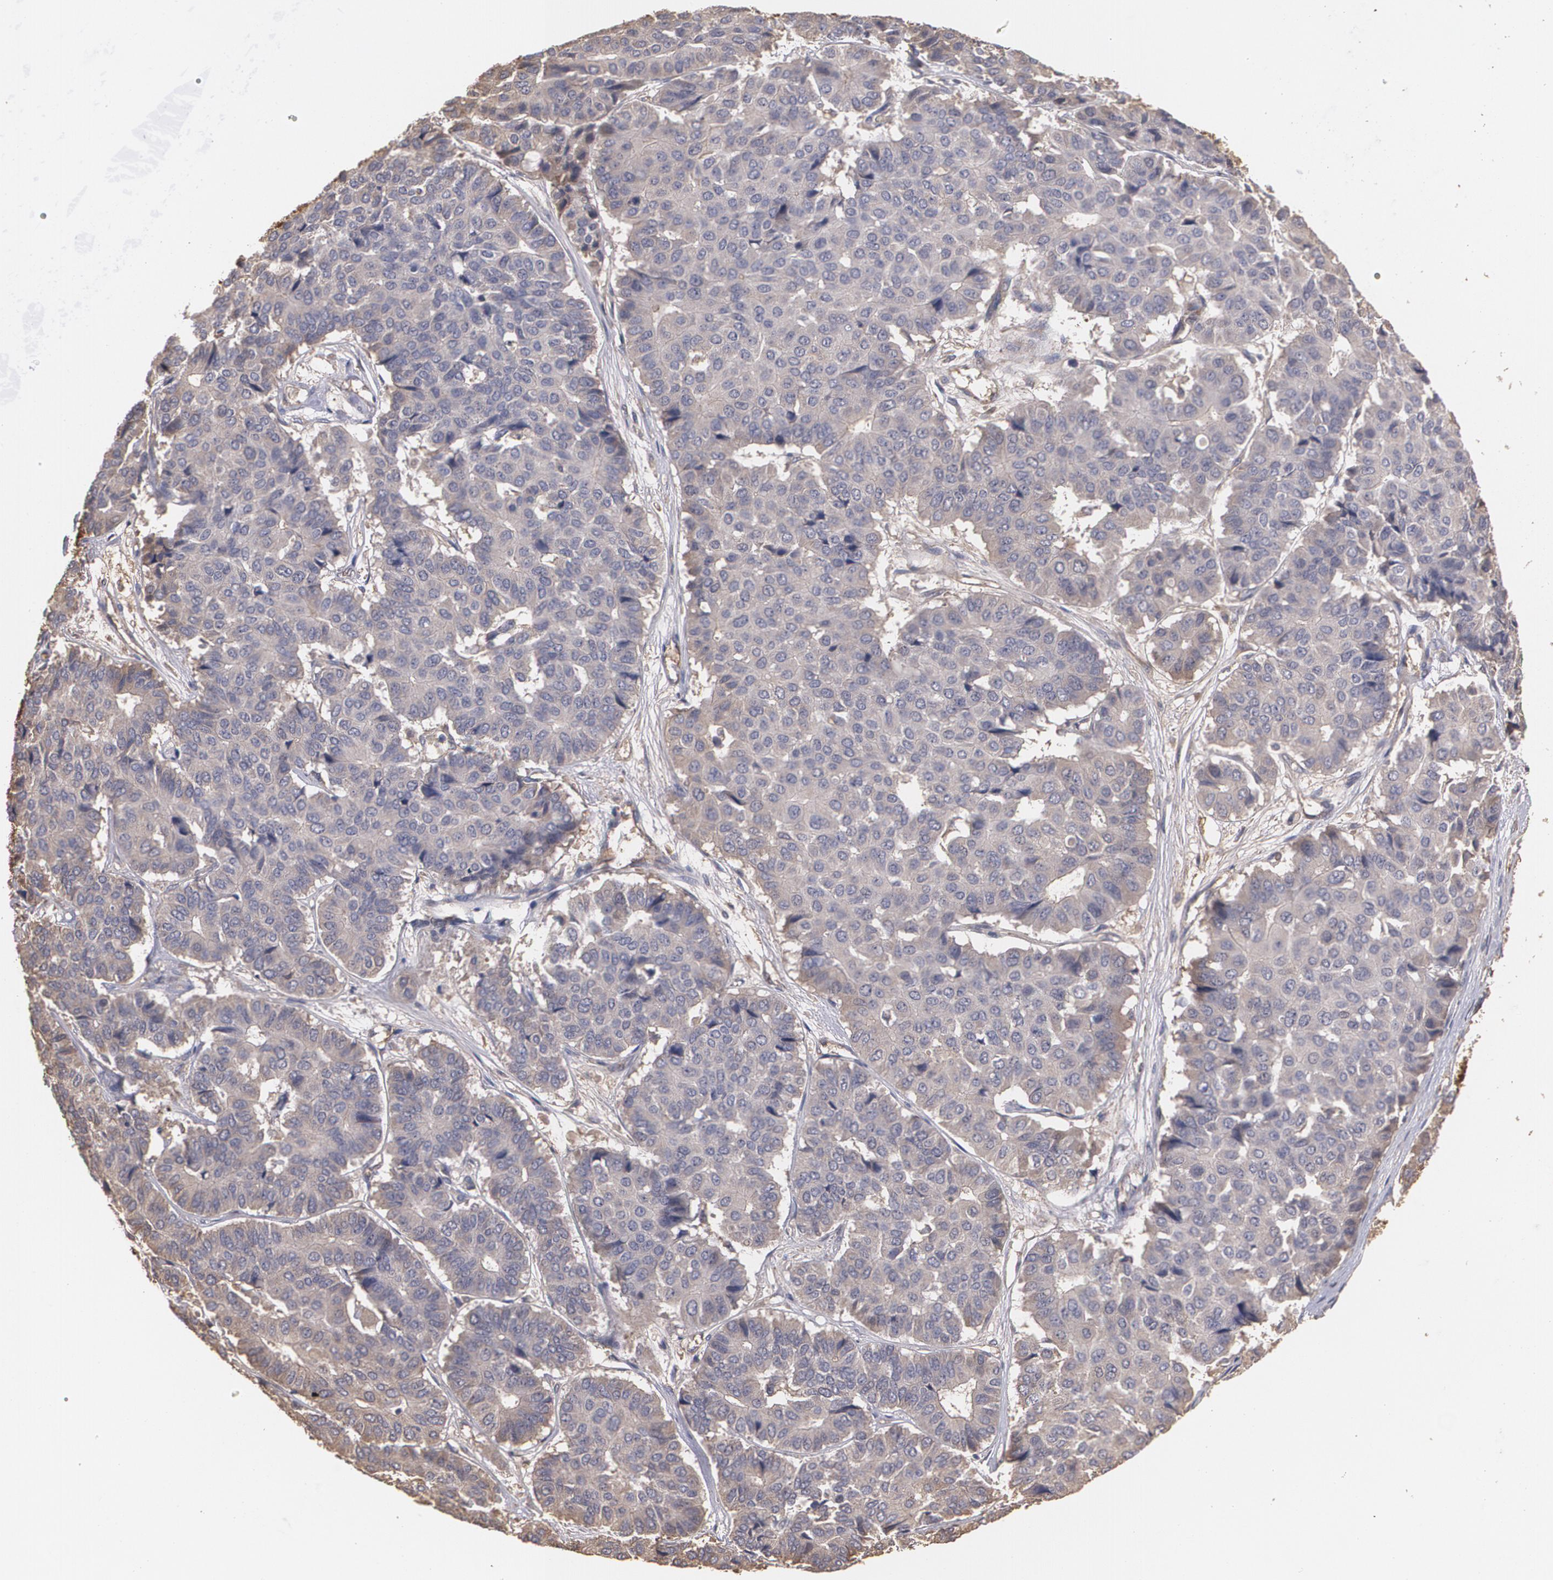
{"staining": {"intensity": "weak", "quantity": ">75%", "location": "cytoplasmic/membranous"}, "tissue": "pancreatic cancer", "cell_type": "Tumor cells", "image_type": "cancer", "snomed": [{"axis": "morphology", "description": "Adenocarcinoma, NOS"}, {"axis": "topography", "description": "Pancreas"}], "caption": "Immunohistochemistry (IHC) photomicrograph of pancreatic cancer (adenocarcinoma) stained for a protein (brown), which exhibits low levels of weak cytoplasmic/membranous positivity in about >75% of tumor cells.", "gene": "PON1", "patient": {"sex": "male", "age": 50}}